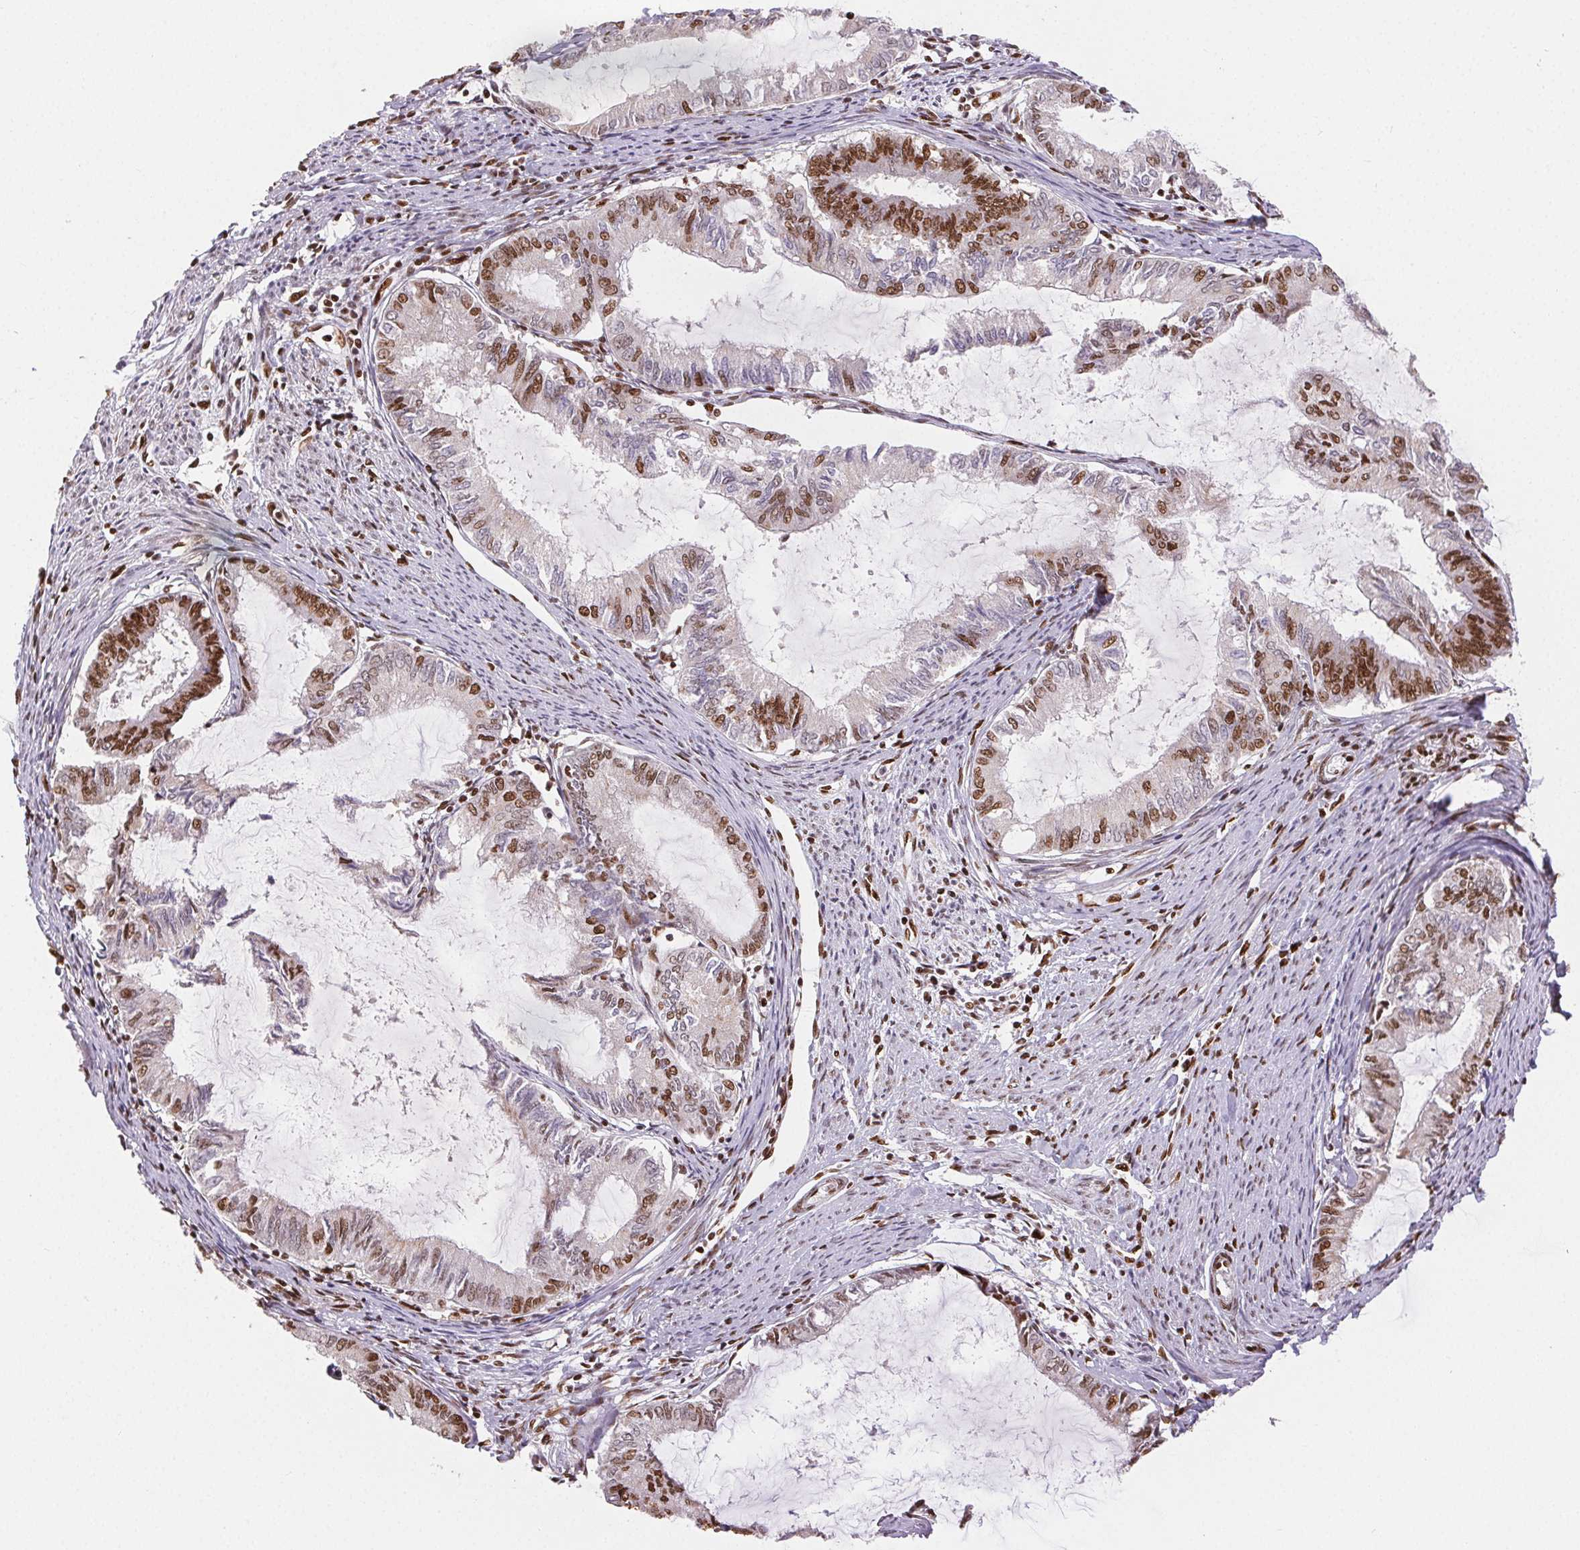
{"staining": {"intensity": "moderate", "quantity": "25%-75%", "location": "nuclear"}, "tissue": "endometrial cancer", "cell_type": "Tumor cells", "image_type": "cancer", "snomed": [{"axis": "morphology", "description": "Adenocarcinoma, NOS"}, {"axis": "topography", "description": "Endometrium"}], "caption": "Human endometrial adenocarcinoma stained with a protein marker reveals moderate staining in tumor cells.", "gene": "ZNF80", "patient": {"sex": "female", "age": 86}}